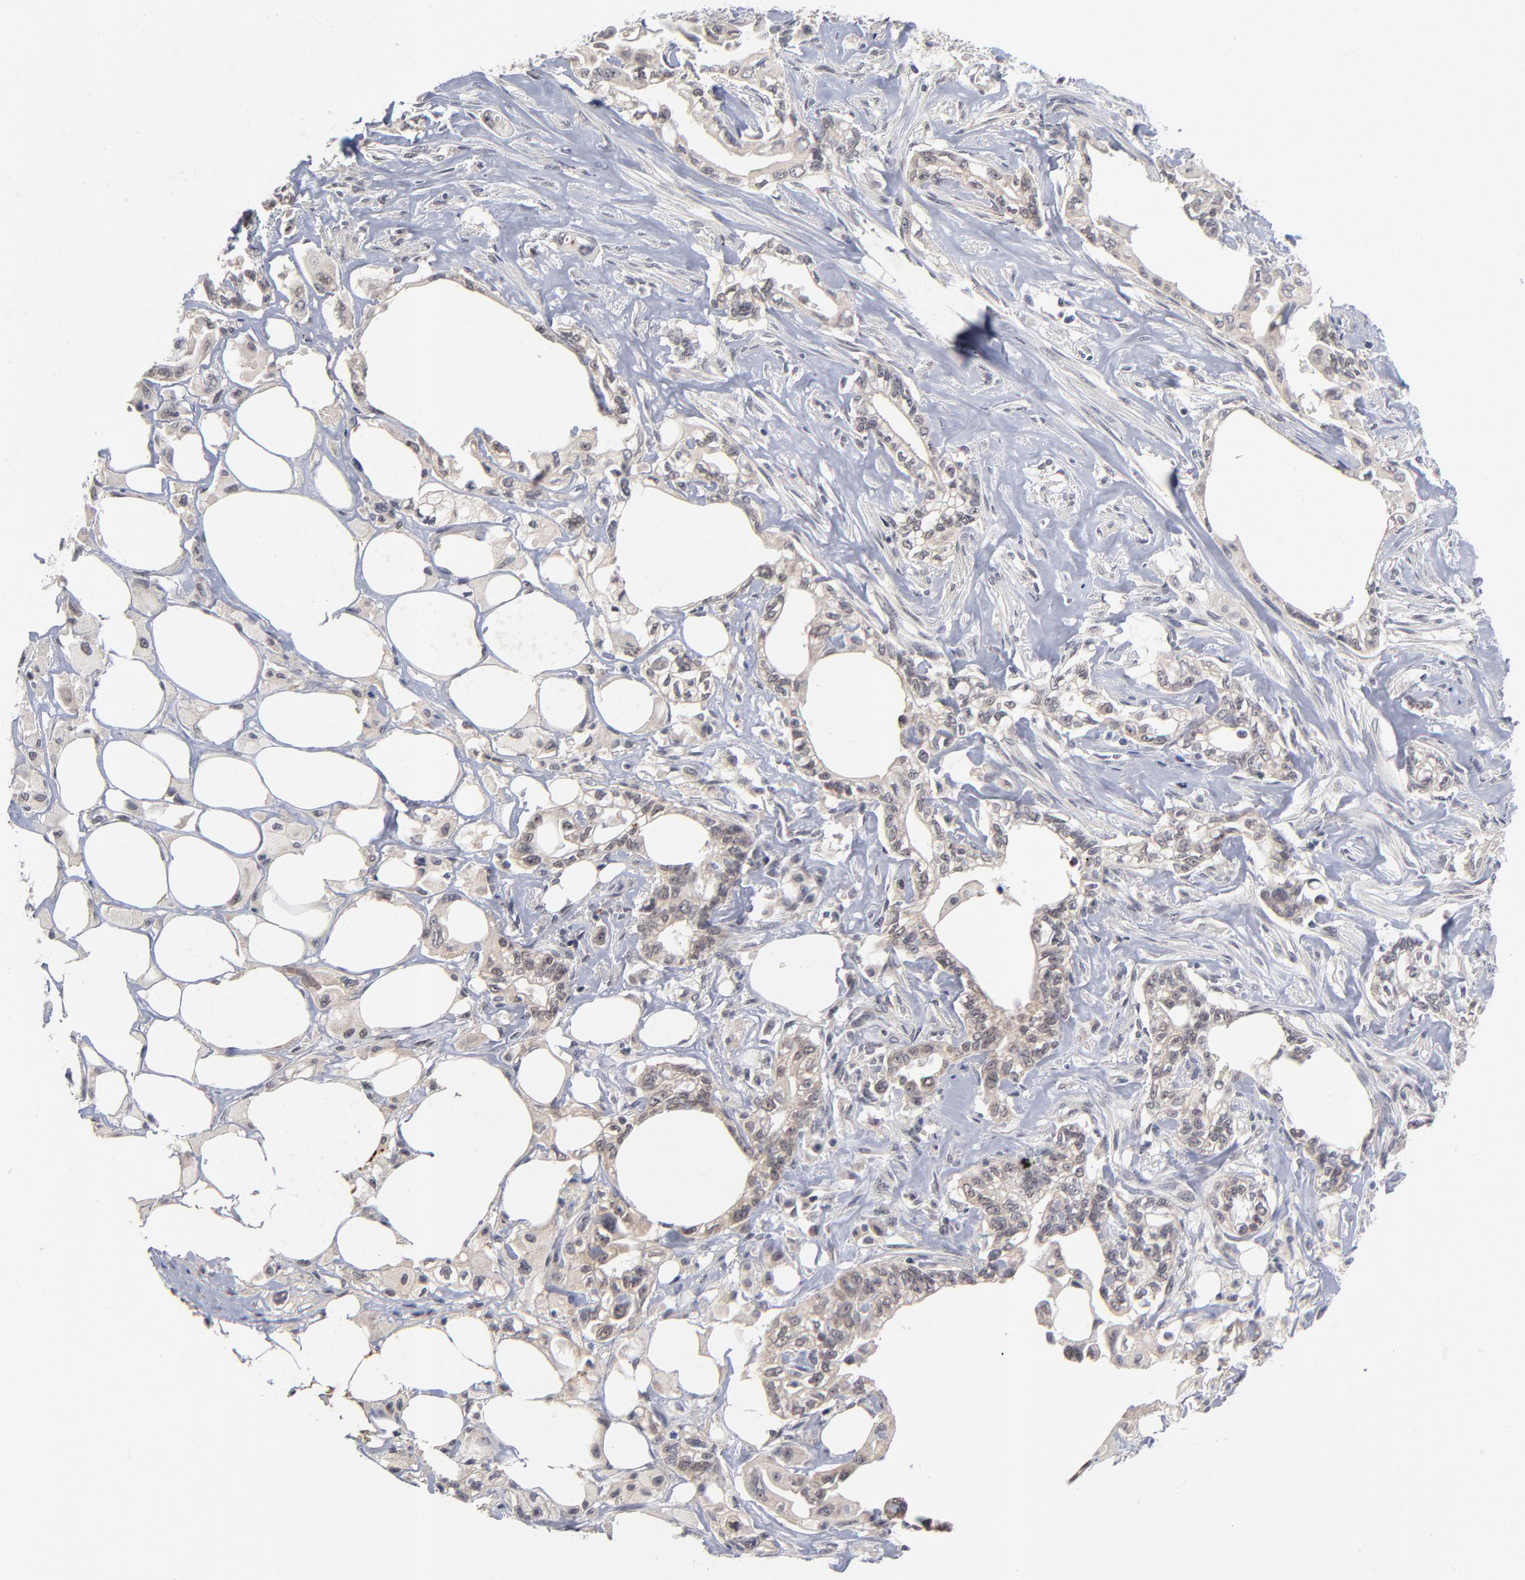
{"staining": {"intensity": "weak", "quantity": ">75%", "location": "cytoplasmic/membranous,nuclear"}, "tissue": "pancreatic cancer", "cell_type": "Tumor cells", "image_type": "cancer", "snomed": [{"axis": "morphology", "description": "Normal tissue, NOS"}, {"axis": "topography", "description": "Pancreas"}], "caption": "Protein staining of pancreatic cancer tissue shows weak cytoplasmic/membranous and nuclear expression in approximately >75% of tumor cells.", "gene": "WSB1", "patient": {"sex": "male", "age": 42}}